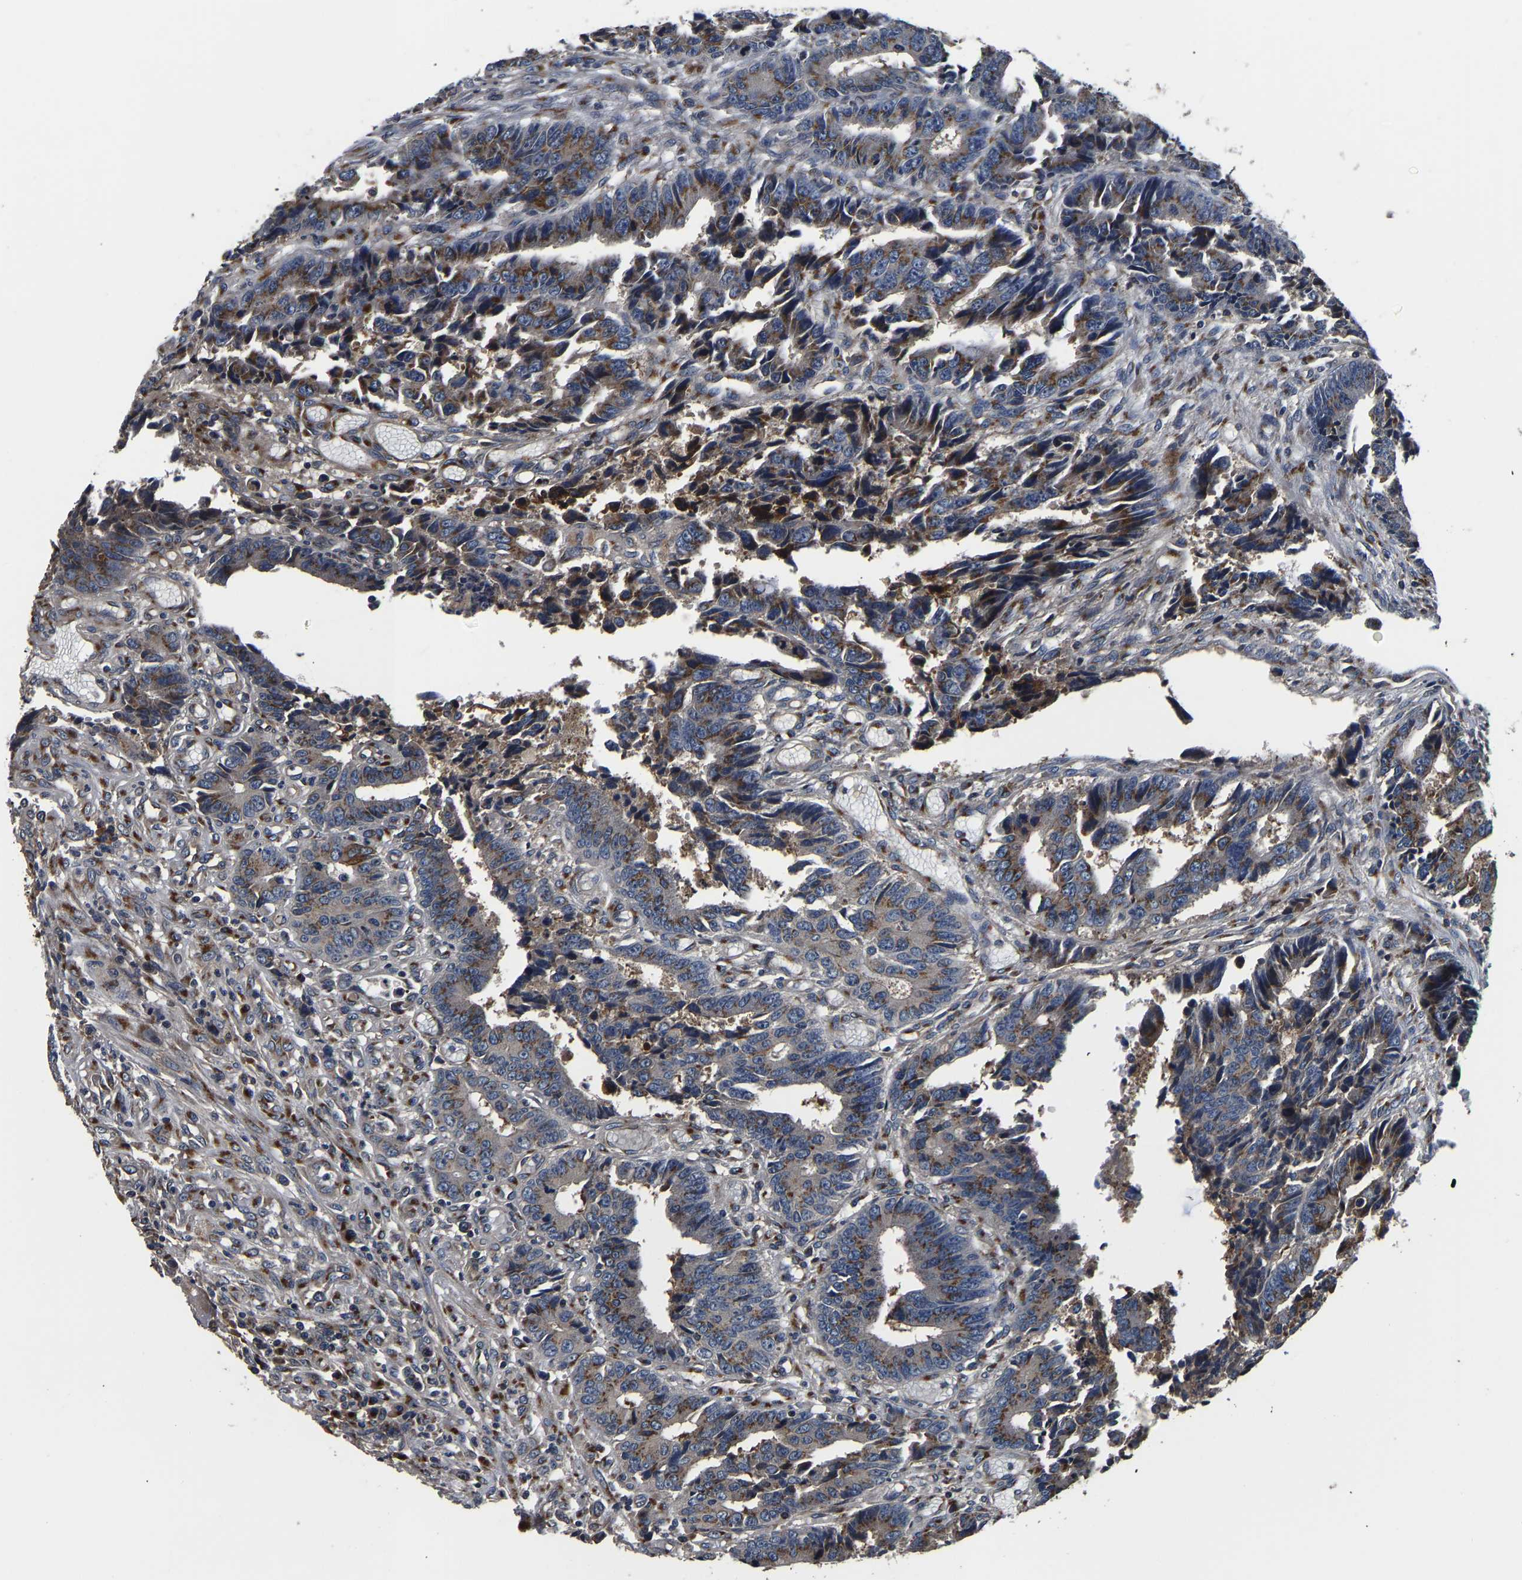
{"staining": {"intensity": "moderate", "quantity": ">75%", "location": "cytoplasmic/membranous"}, "tissue": "colorectal cancer", "cell_type": "Tumor cells", "image_type": "cancer", "snomed": [{"axis": "morphology", "description": "Adenocarcinoma, NOS"}, {"axis": "topography", "description": "Rectum"}], "caption": "About >75% of tumor cells in colorectal adenocarcinoma display moderate cytoplasmic/membranous protein positivity as visualized by brown immunohistochemical staining.", "gene": "RABAC1", "patient": {"sex": "male", "age": 84}}